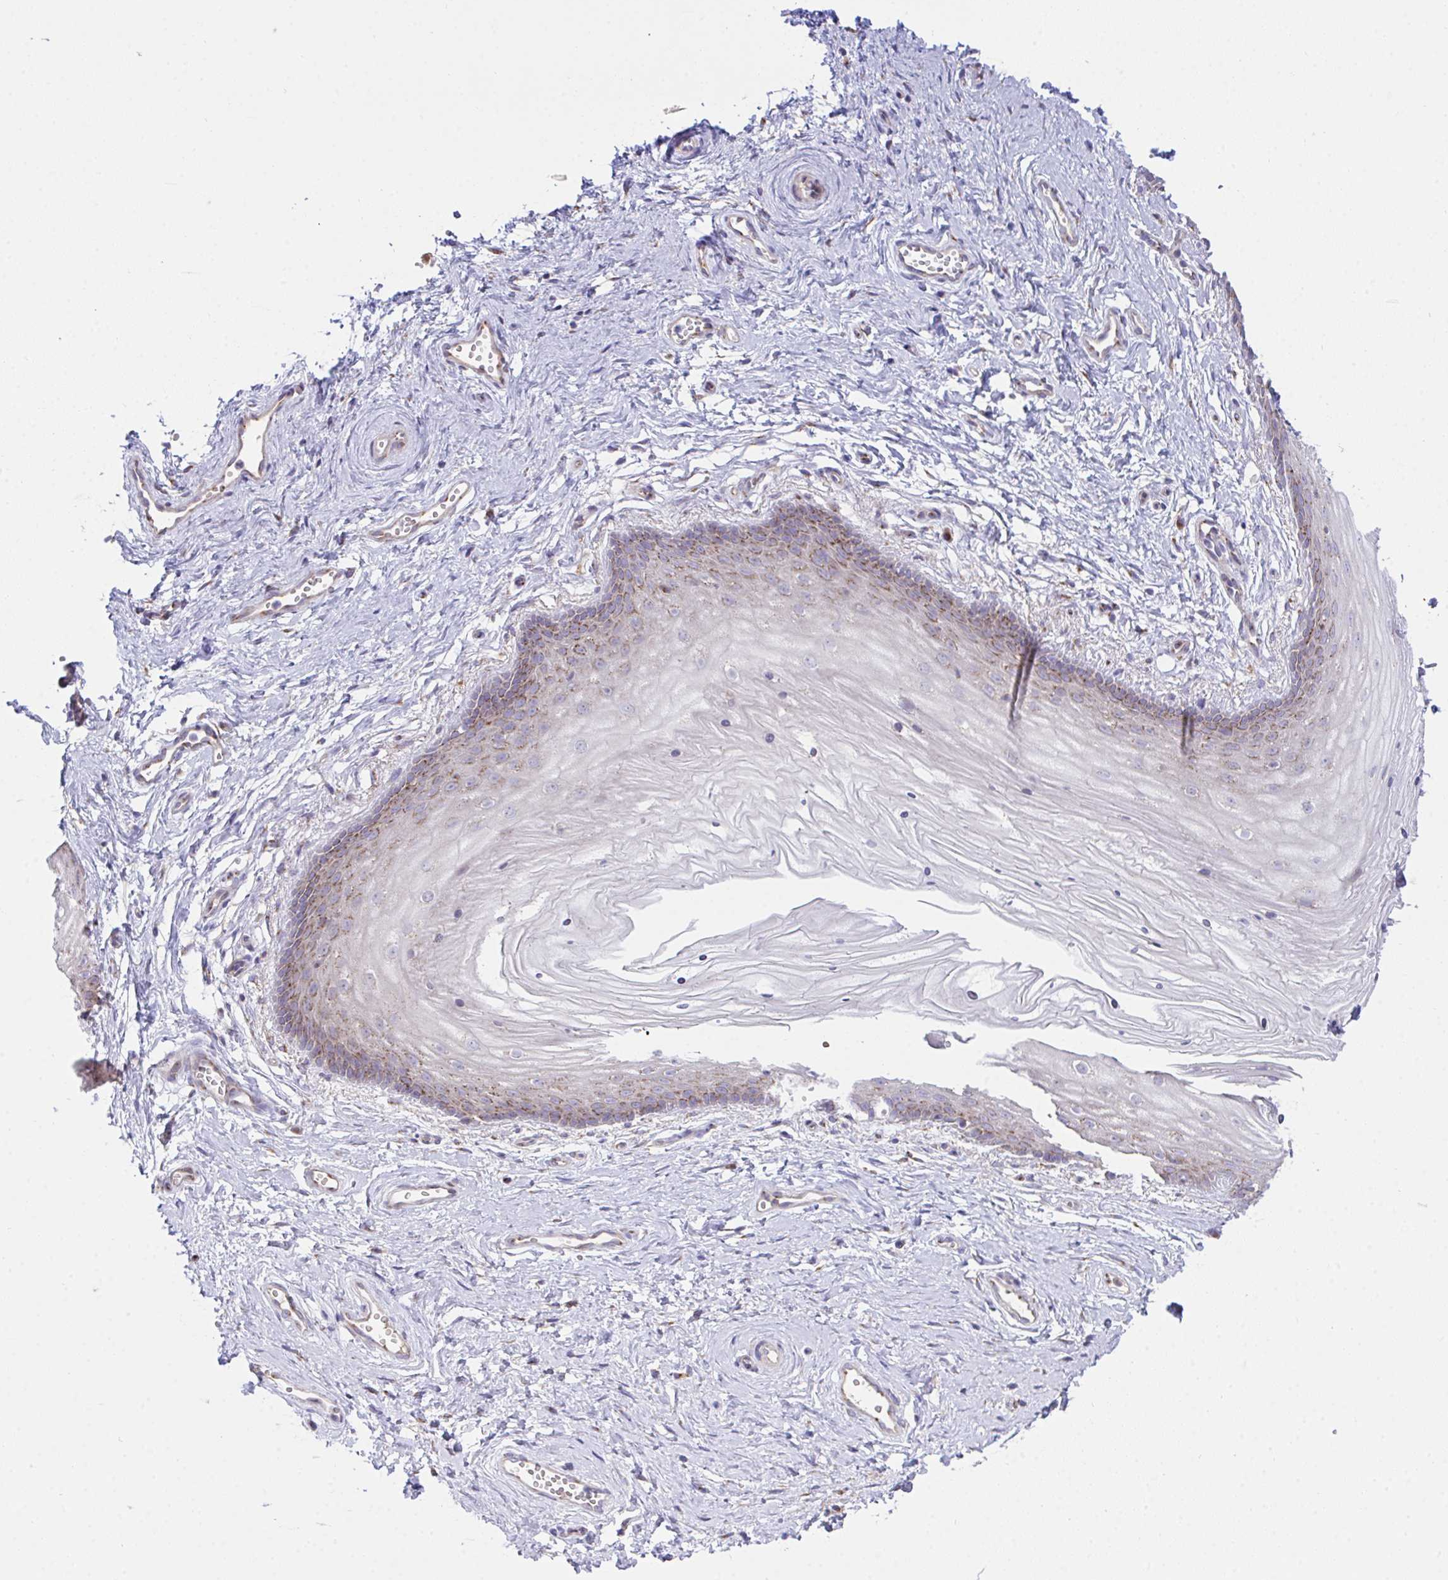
{"staining": {"intensity": "moderate", "quantity": "25%-75%", "location": "cytoplasmic/membranous"}, "tissue": "vagina", "cell_type": "Squamous epithelial cells", "image_type": "normal", "snomed": [{"axis": "morphology", "description": "Normal tissue, NOS"}, {"axis": "topography", "description": "Vagina"}], "caption": "Immunohistochemistry (IHC) of benign vagina reveals medium levels of moderate cytoplasmic/membranous staining in approximately 25%-75% of squamous epithelial cells.", "gene": "MIA3", "patient": {"sex": "female", "age": 38}}